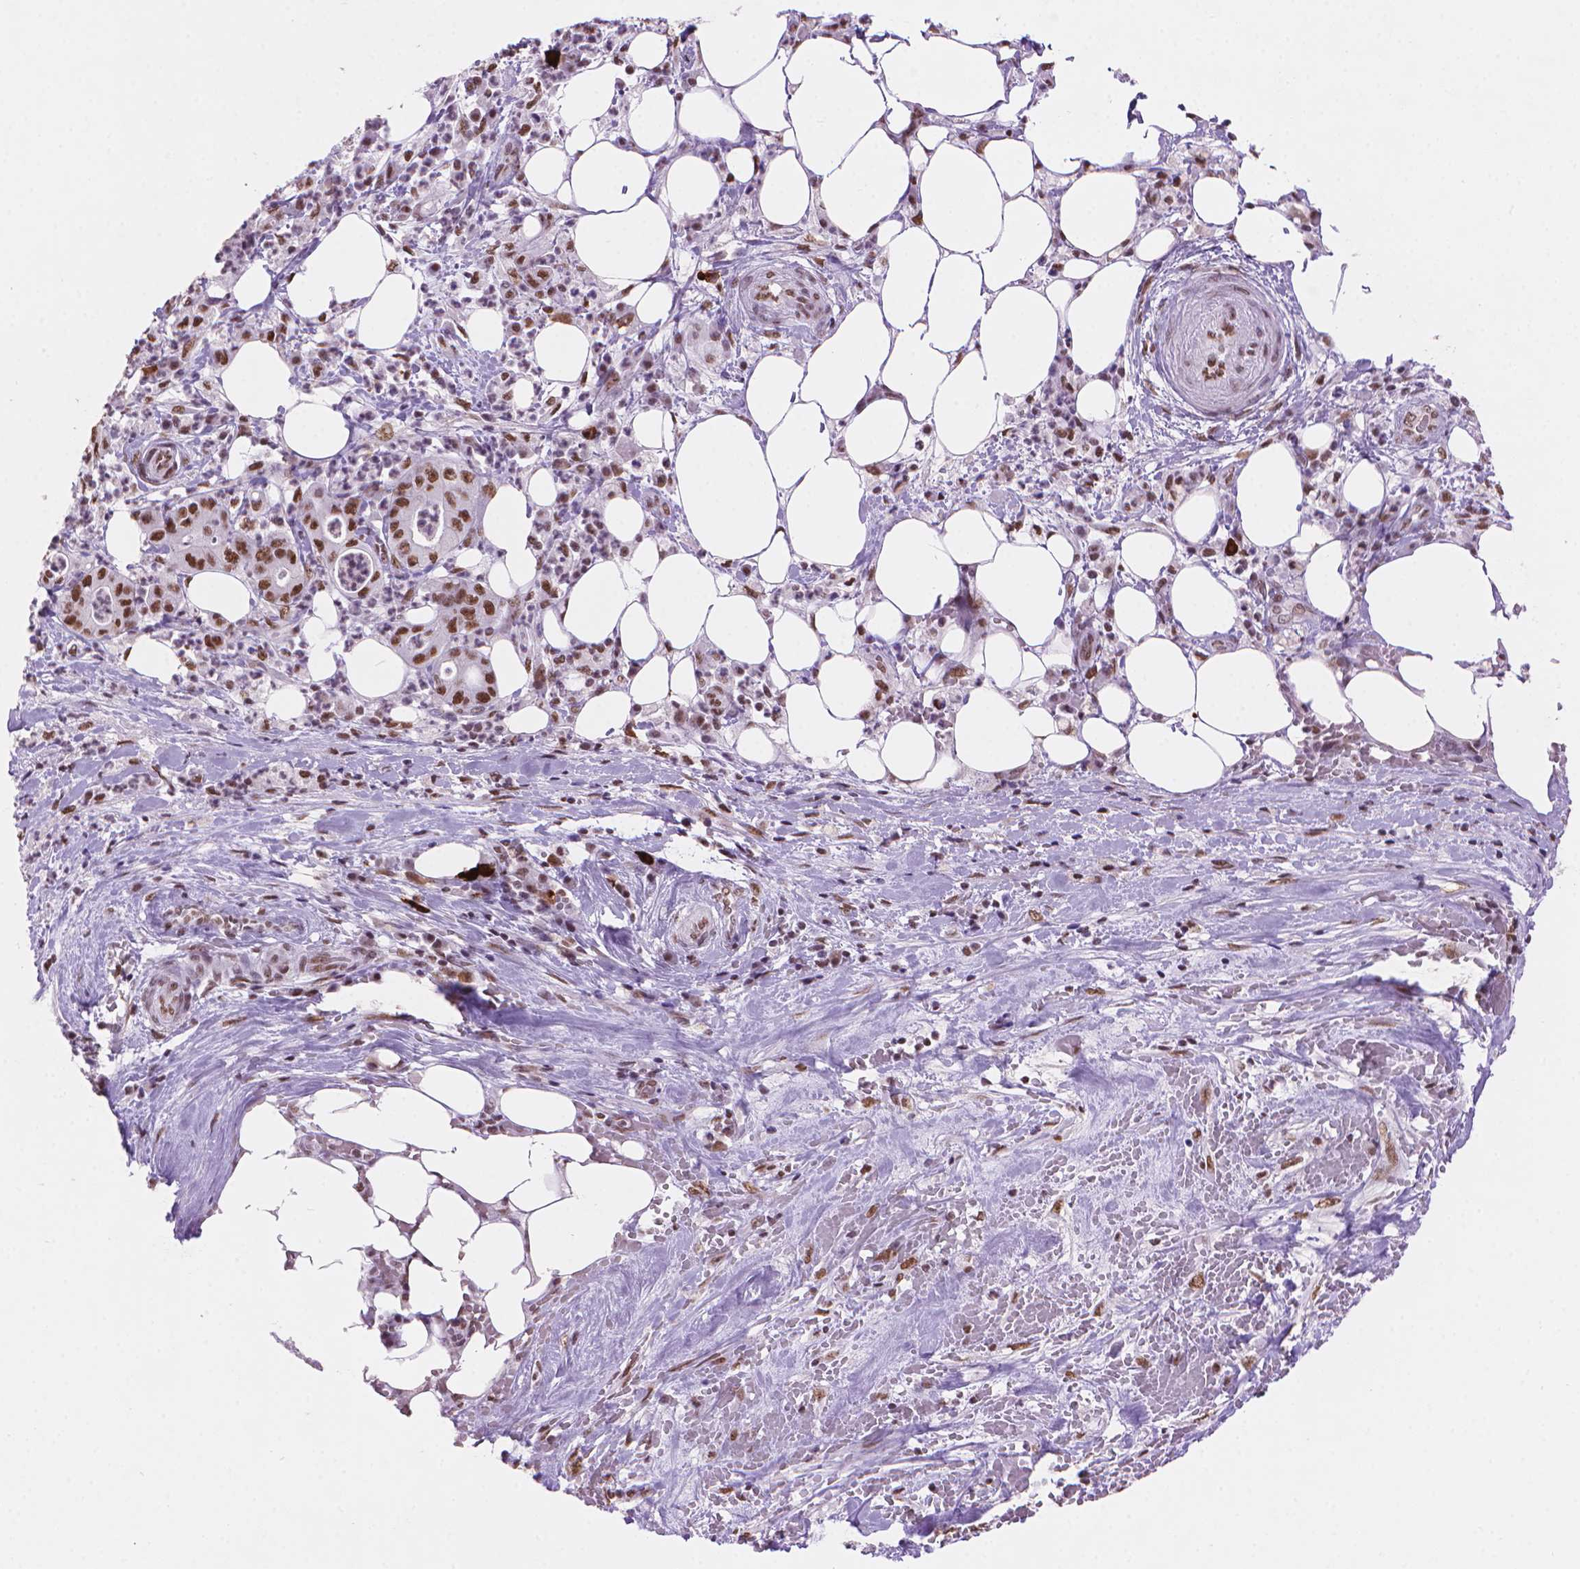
{"staining": {"intensity": "moderate", "quantity": ">75%", "location": "nuclear"}, "tissue": "pancreatic cancer", "cell_type": "Tumor cells", "image_type": "cancer", "snomed": [{"axis": "morphology", "description": "Adenocarcinoma, NOS"}, {"axis": "topography", "description": "Pancreas"}], "caption": "Immunohistochemical staining of human adenocarcinoma (pancreatic) displays moderate nuclear protein positivity in about >75% of tumor cells.", "gene": "RPA4", "patient": {"sex": "male", "age": 71}}